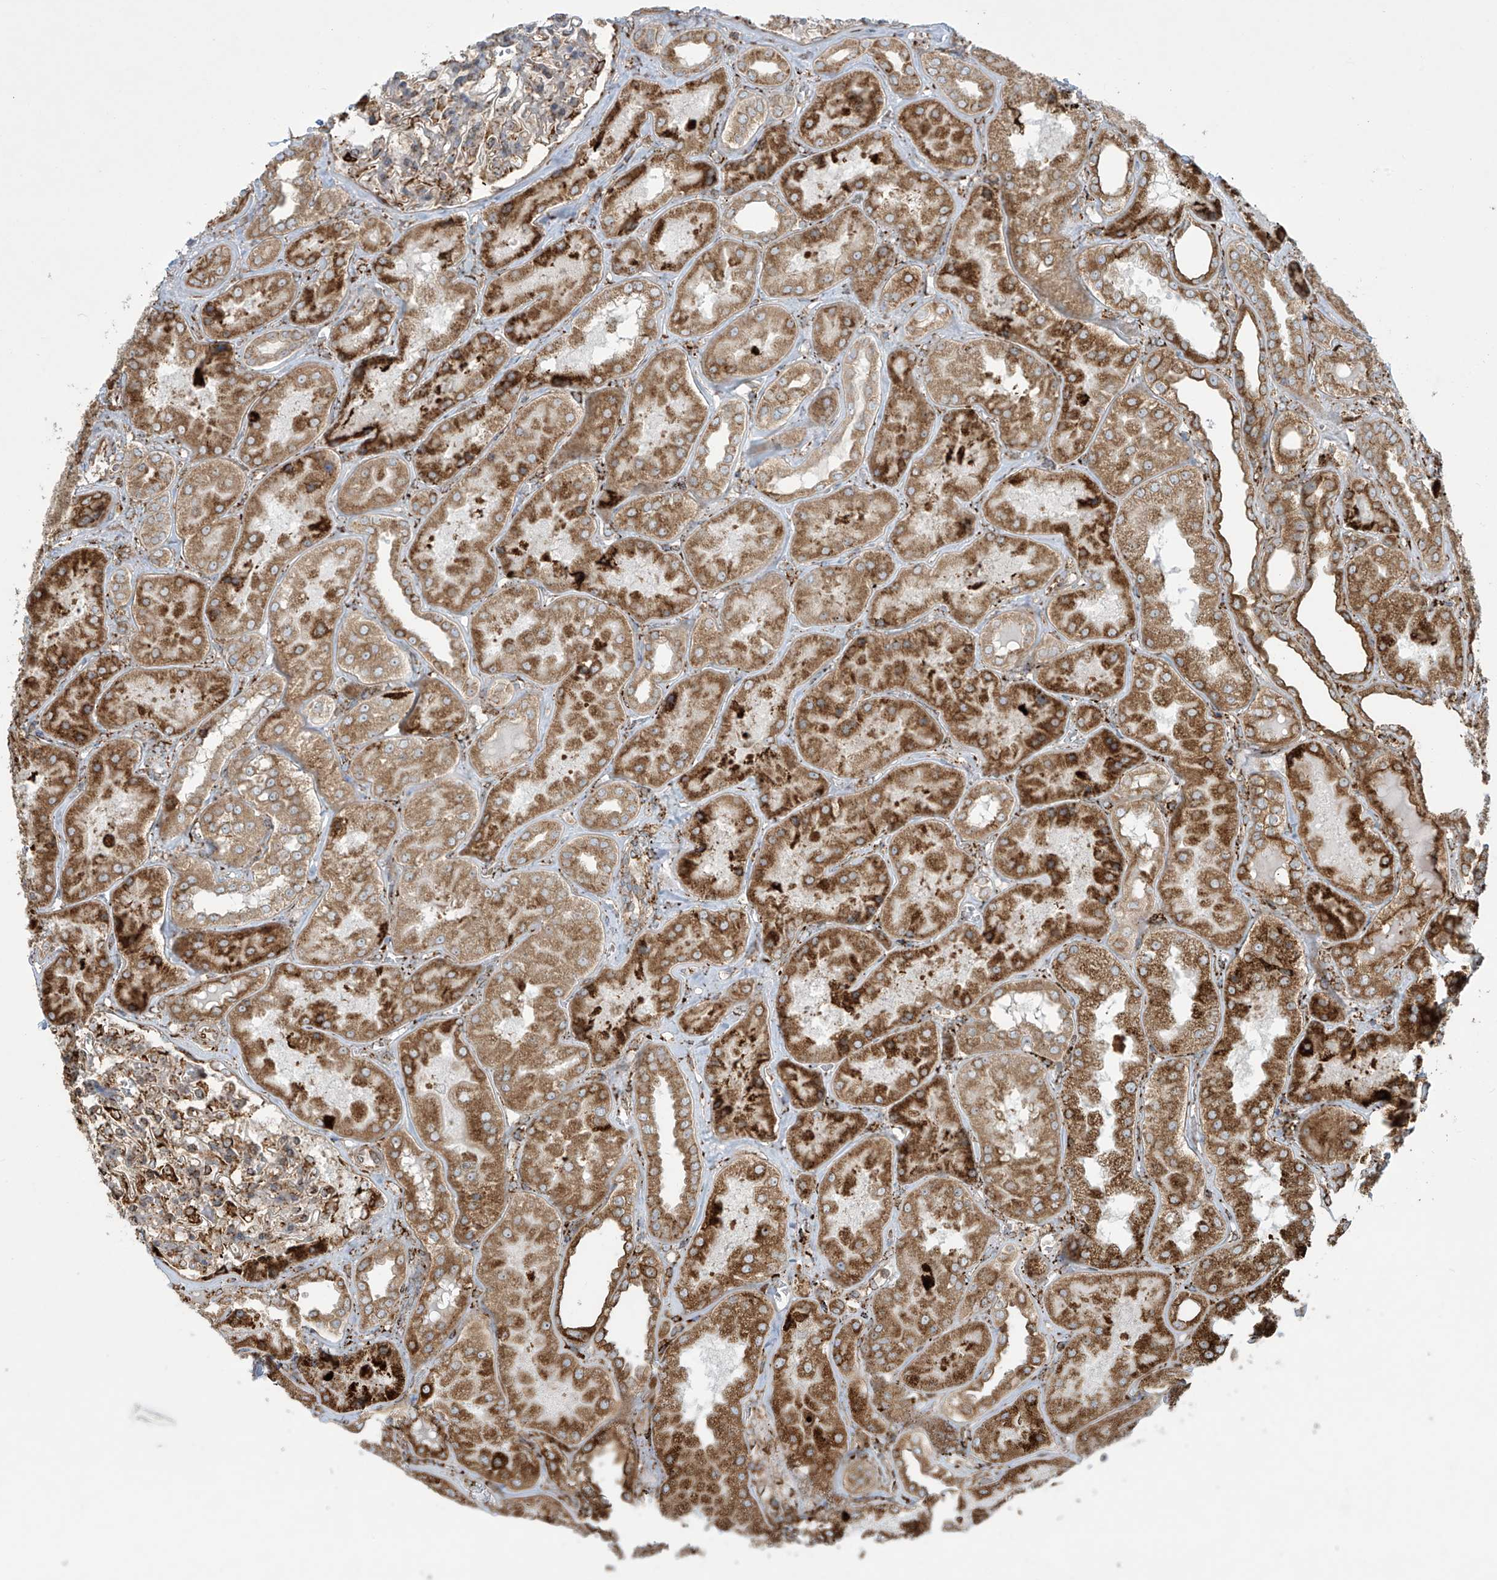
{"staining": {"intensity": "moderate", "quantity": ">75%", "location": "cytoplasmic/membranous"}, "tissue": "kidney", "cell_type": "Cells in glomeruli", "image_type": "normal", "snomed": [{"axis": "morphology", "description": "Normal tissue, NOS"}, {"axis": "topography", "description": "Kidney"}], "caption": "This photomicrograph reveals immunohistochemistry staining of normal human kidney, with medium moderate cytoplasmic/membranous positivity in about >75% of cells in glomeruli.", "gene": "MX1", "patient": {"sex": "female", "age": 56}}